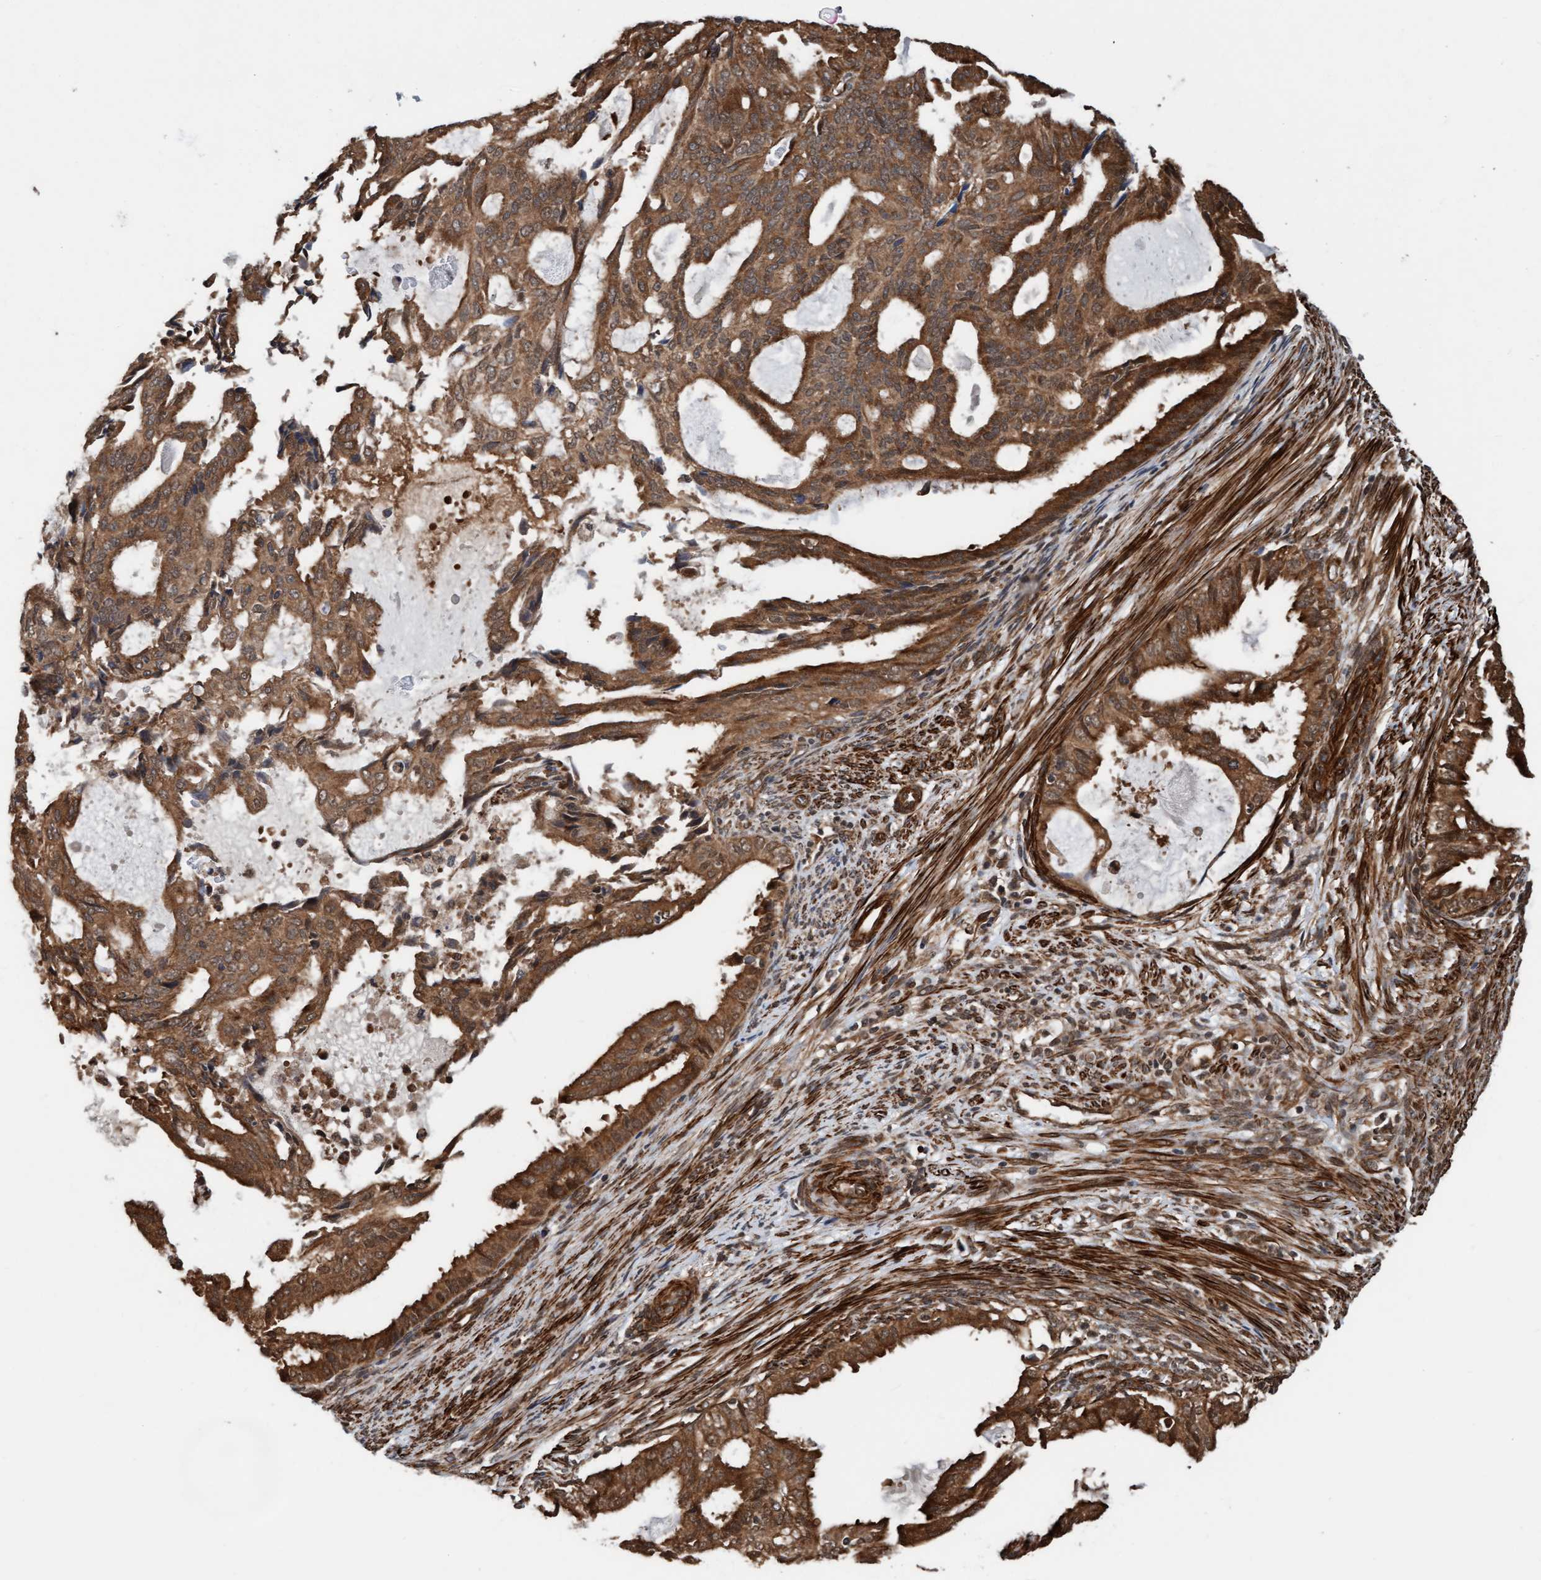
{"staining": {"intensity": "moderate", "quantity": ">75%", "location": "cytoplasmic/membranous"}, "tissue": "endometrial cancer", "cell_type": "Tumor cells", "image_type": "cancer", "snomed": [{"axis": "morphology", "description": "Adenocarcinoma, NOS"}, {"axis": "topography", "description": "Endometrium"}], "caption": "Immunohistochemical staining of human adenocarcinoma (endometrial) shows moderate cytoplasmic/membranous protein staining in about >75% of tumor cells.", "gene": "STXBP4", "patient": {"sex": "female", "age": 58}}